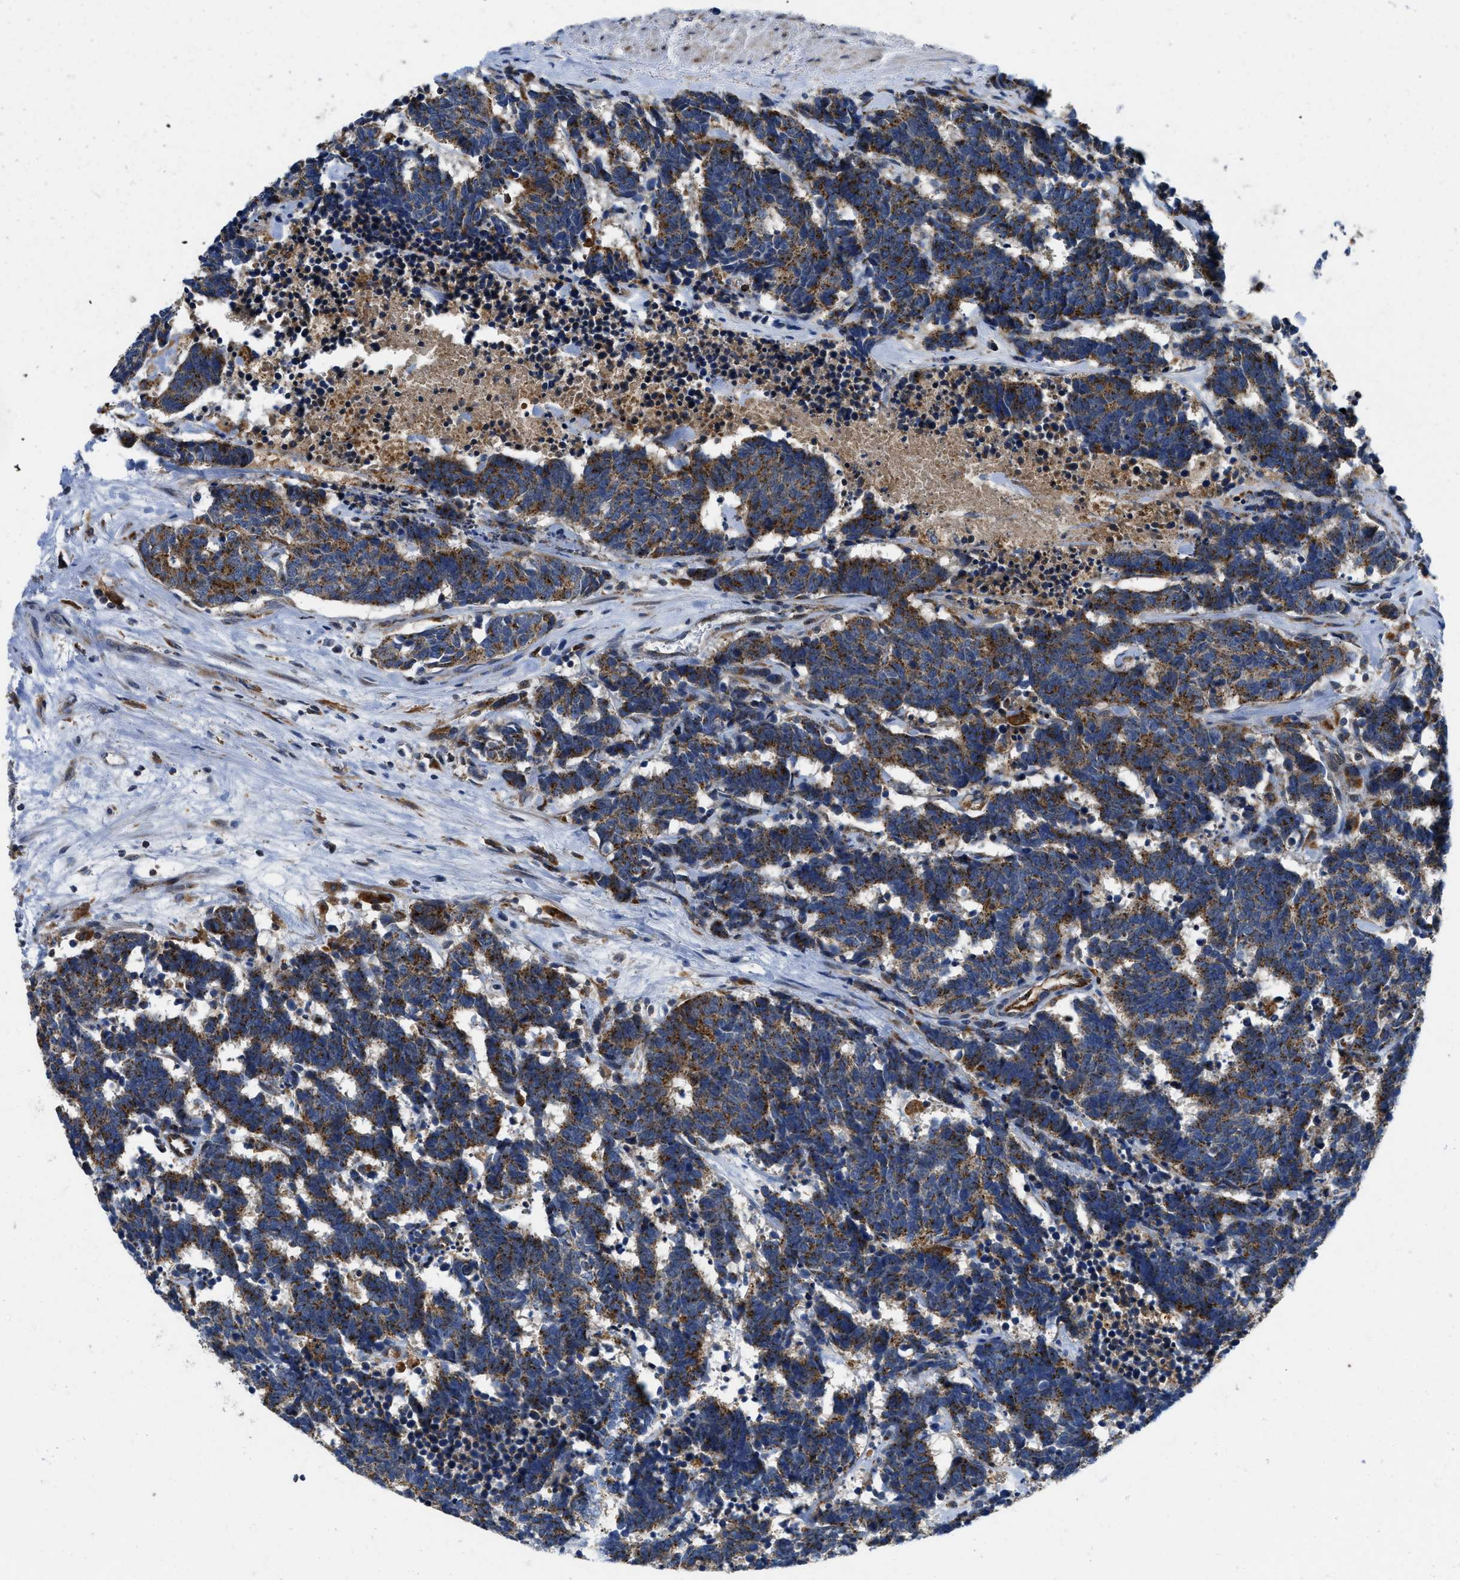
{"staining": {"intensity": "moderate", "quantity": ">75%", "location": "cytoplasmic/membranous"}, "tissue": "carcinoid", "cell_type": "Tumor cells", "image_type": "cancer", "snomed": [{"axis": "morphology", "description": "Carcinoma, NOS"}, {"axis": "morphology", "description": "Carcinoid, malignant, NOS"}, {"axis": "topography", "description": "Urinary bladder"}], "caption": "Carcinoid was stained to show a protein in brown. There is medium levels of moderate cytoplasmic/membranous staining in about >75% of tumor cells.", "gene": "ENPP4", "patient": {"sex": "male", "age": 57}}